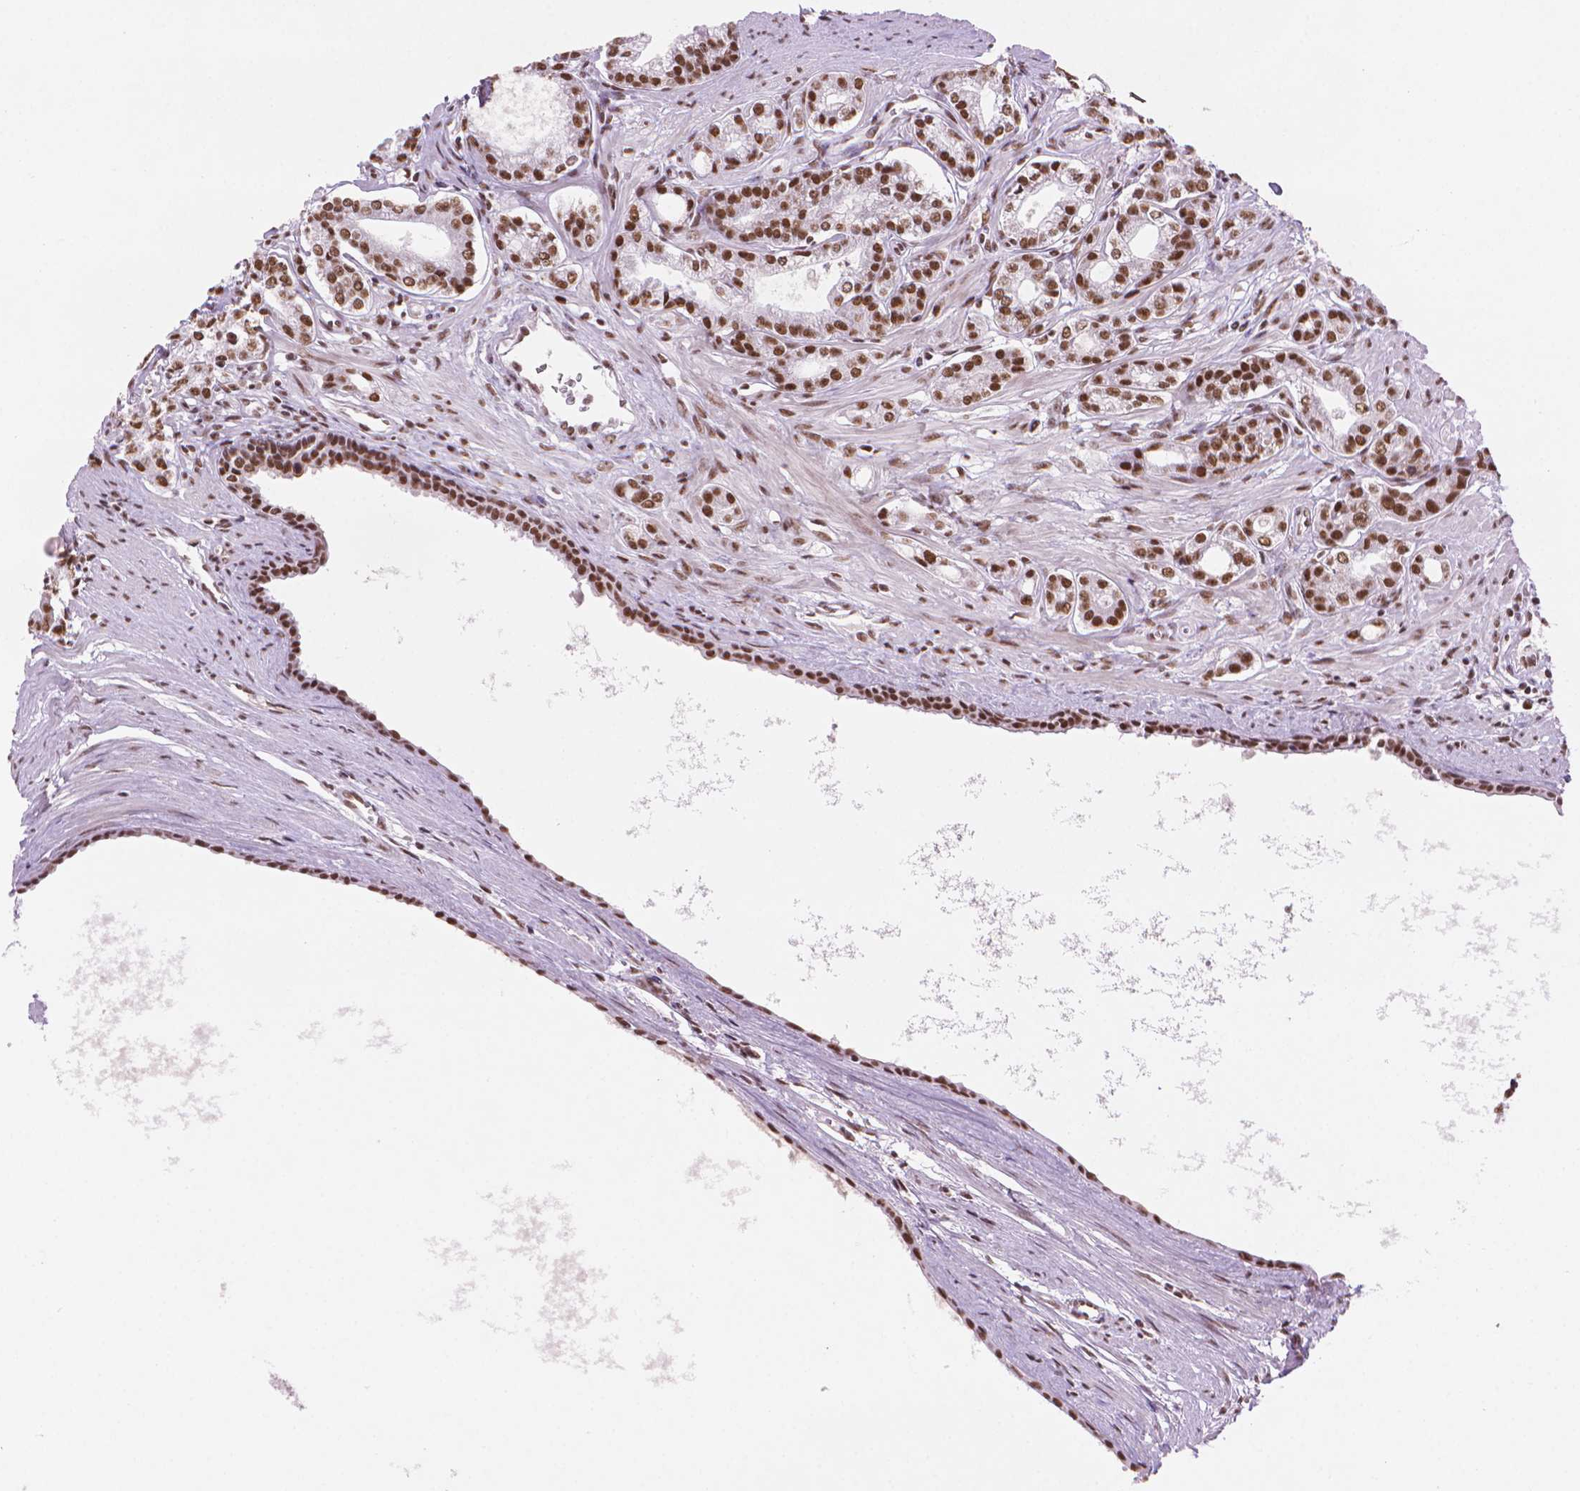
{"staining": {"intensity": "strong", "quantity": ">75%", "location": "nuclear"}, "tissue": "prostate cancer", "cell_type": "Tumor cells", "image_type": "cancer", "snomed": [{"axis": "morphology", "description": "Adenocarcinoma, NOS"}, {"axis": "topography", "description": "Prostate"}], "caption": "Strong nuclear positivity is seen in approximately >75% of tumor cells in prostate cancer.", "gene": "RPA4", "patient": {"sex": "male", "age": 71}}